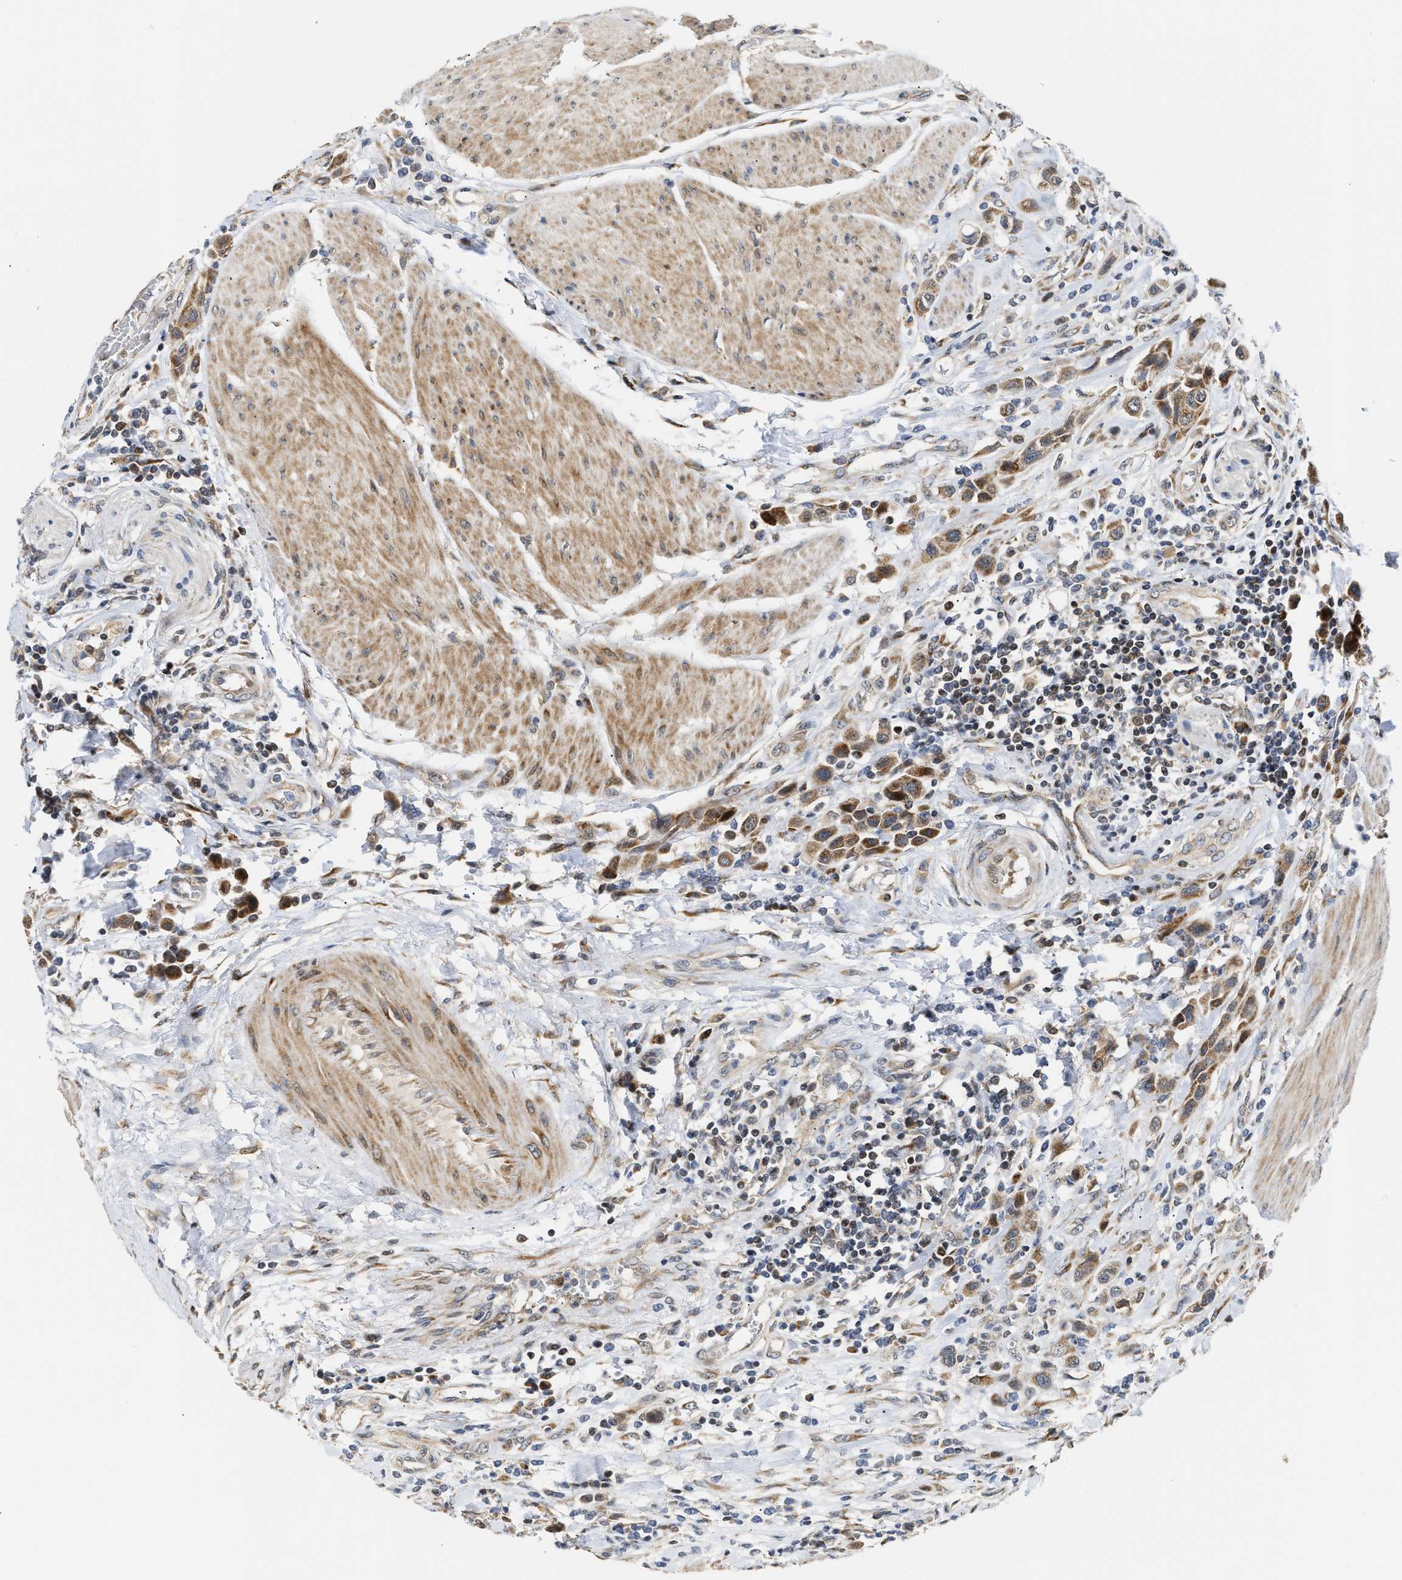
{"staining": {"intensity": "moderate", "quantity": ">75%", "location": "cytoplasmic/membranous"}, "tissue": "urothelial cancer", "cell_type": "Tumor cells", "image_type": "cancer", "snomed": [{"axis": "morphology", "description": "Urothelial carcinoma, High grade"}, {"axis": "topography", "description": "Urinary bladder"}], "caption": "High-magnification brightfield microscopy of urothelial carcinoma (high-grade) stained with DAB (brown) and counterstained with hematoxylin (blue). tumor cells exhibit moderate cytoplasmic/membranous staining is appreciated in about>75% of cells.", "gene": "DEPTOR", "patient": {"sex": "male", "age": 50}}